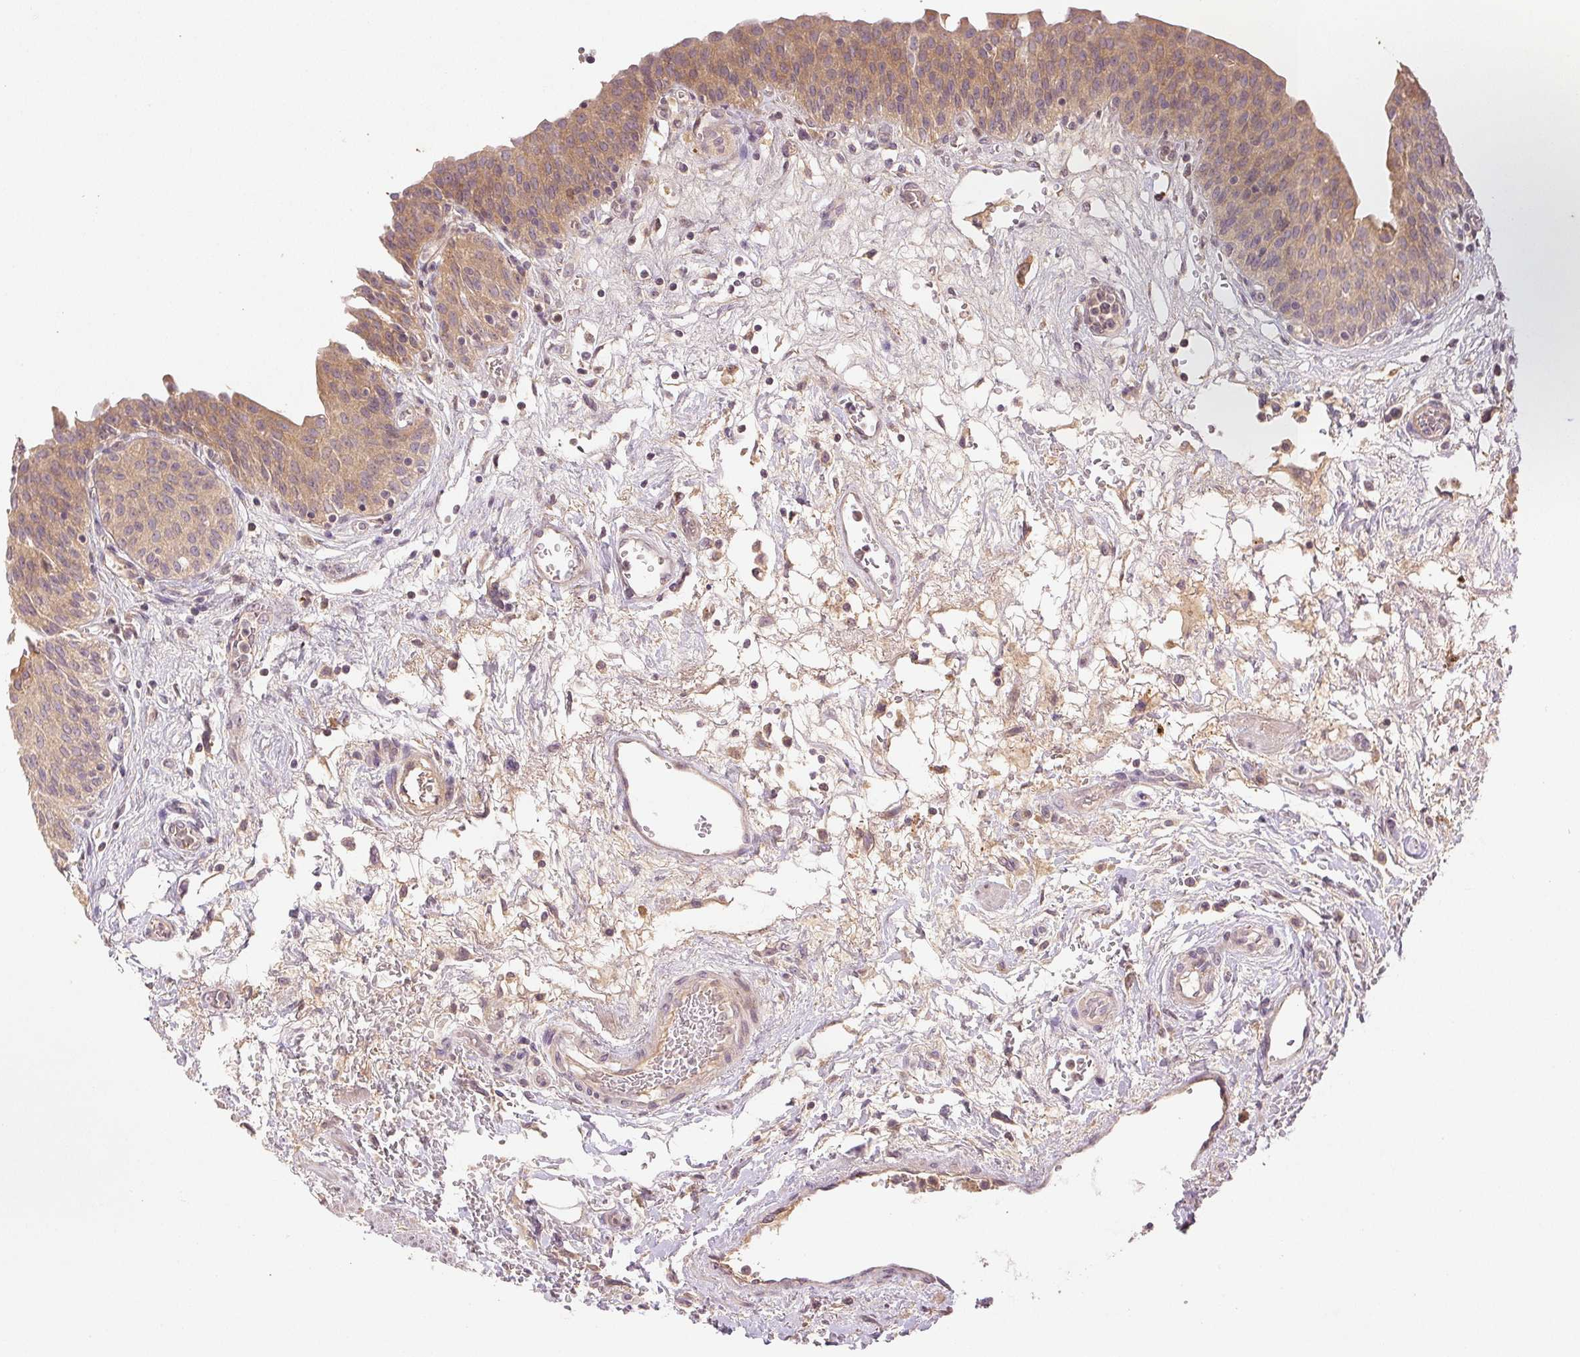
{"staining": {"intensity": "weak", "quantity": ">75%", "location": "cytoplasmic/membranous"}, "tissue": "urinary bladder", "cell_type": "Urothelial cells", "image_type": "normal", "snomed": [{"axis": "morphology", "description": "Normal tissue, NOS"}, {"axis": "topography", "description": "Urinary bladder"}], "caption": "Immunohistochemical staining of benign human urinary bladder reveals weak cytoplasmic/membranous protein expression in approximately >75% of urothelial cells.", "gene": "YIF1B", "patient": {"sex": "male", "age": 68}}